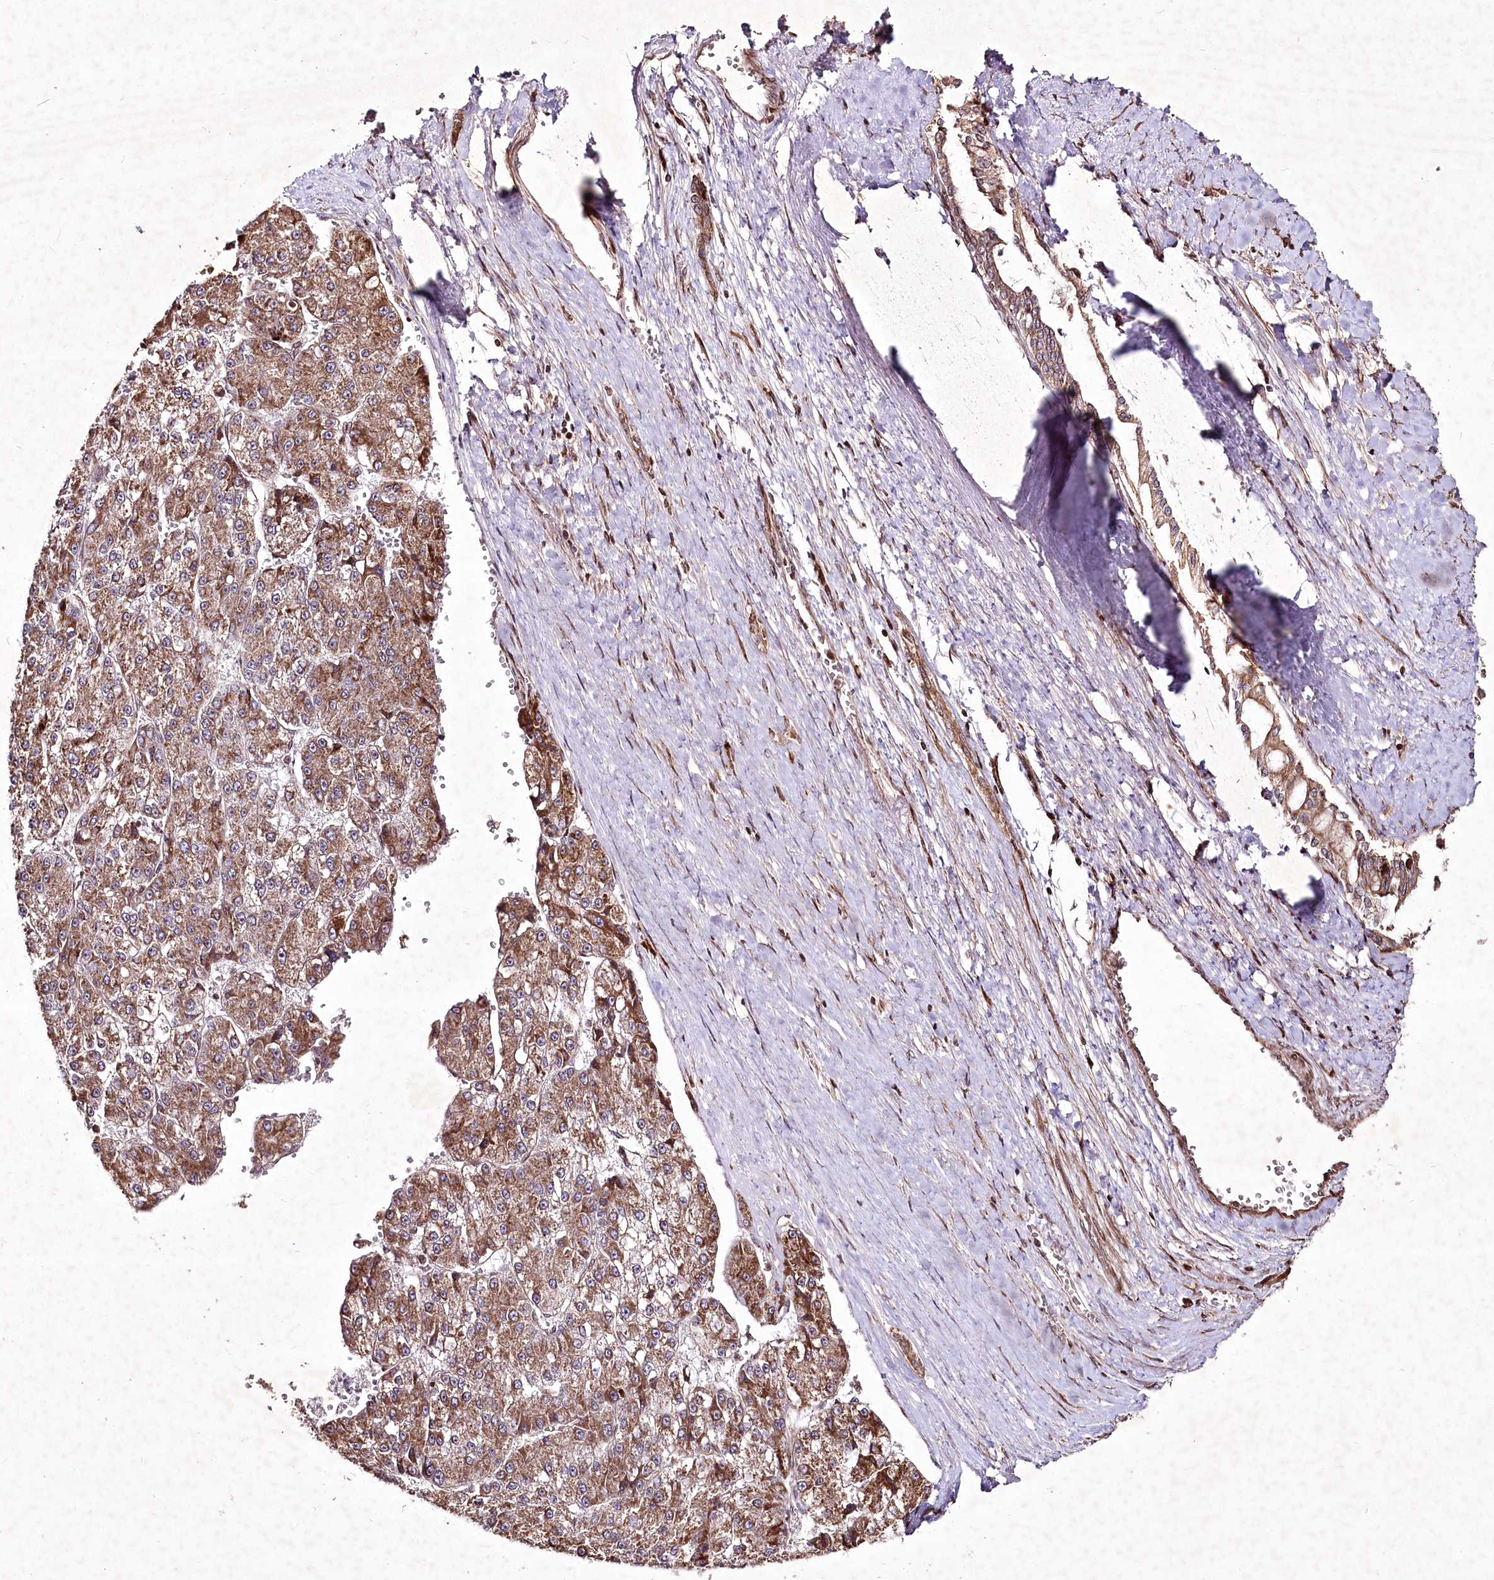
{"staining": {"intensity": "moderate", "quantity": ">75%", "location": "cytoplasmic/membranous"}, "tissue": "liver cancer", "cell_type": "Tumor cells", "image_type": "cancer", "snomed": [{"axis": "morphology", "description": "Carcinoma, Hepatocellular, NOS"}, {"axis": "topography", "description": "Liver"}], "caption": "A brown stain shows moderate cytoplasmic/membranous expression of a protein in liver hepatocellular carcinoma tumor cells. (Stains: DAB in brown, nuclei in blue, Microscopy: brightfield microscopy at high magnification).", "gene": "PSTK", "patient": {"sex": "female", "age": 73}}